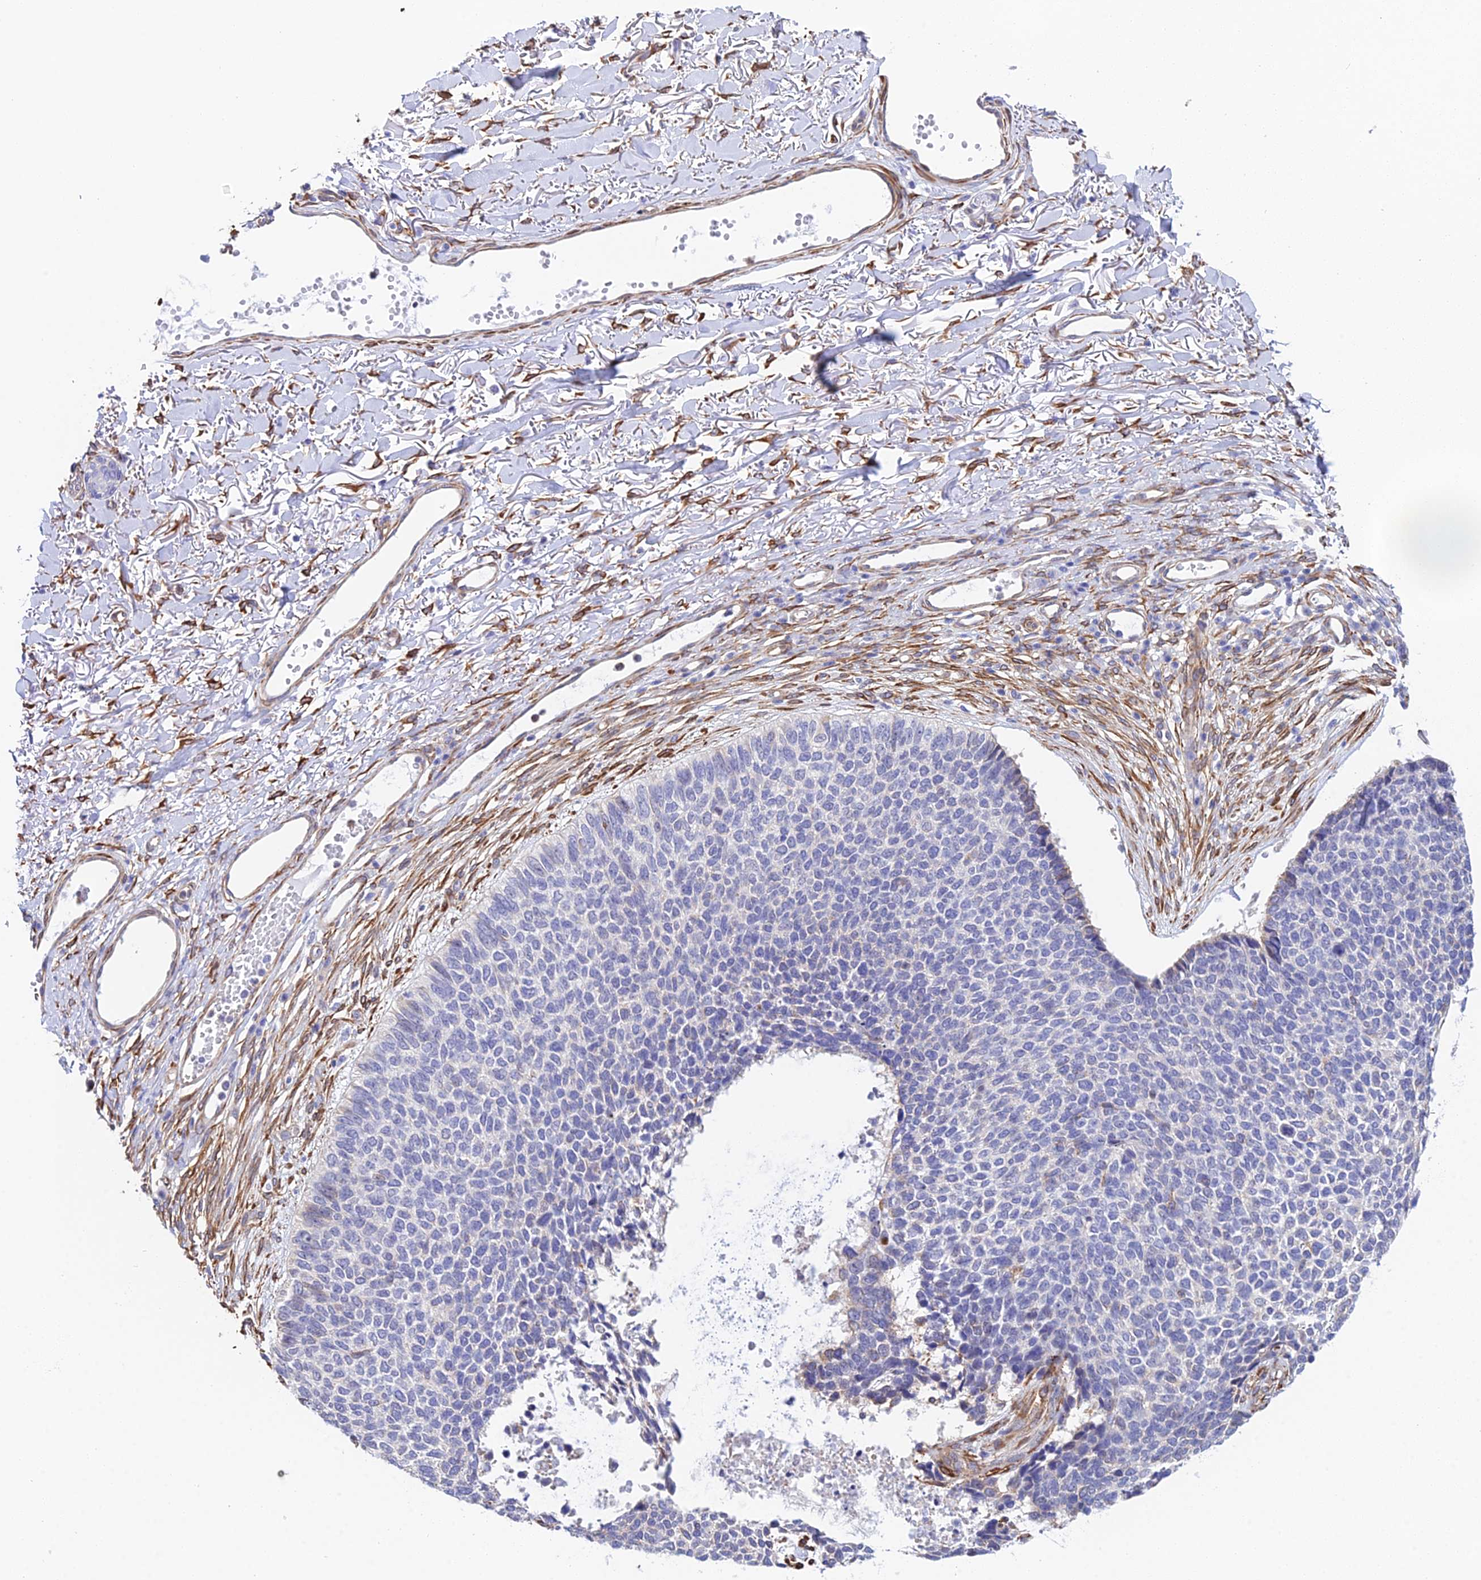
{"staining": {"intensity": "negative", "quantity": "none", "location": "none"}, "tissue": "skin cancer", "cell_type": "Tumor cells", "image_type": "cancer", "snomed": [{"axis": "morphology", "description": "Basal cell carcinoma"}, {"axis": "topography", "description": "Skin"}], "caption": "Immunohistochemistry photomicrograph of skin cancer stained for a protein (brown), which demonstrates no positivity in tumor cells.", "gene": "MXRA7", "patient": {"sex": "female", "age": 84}}